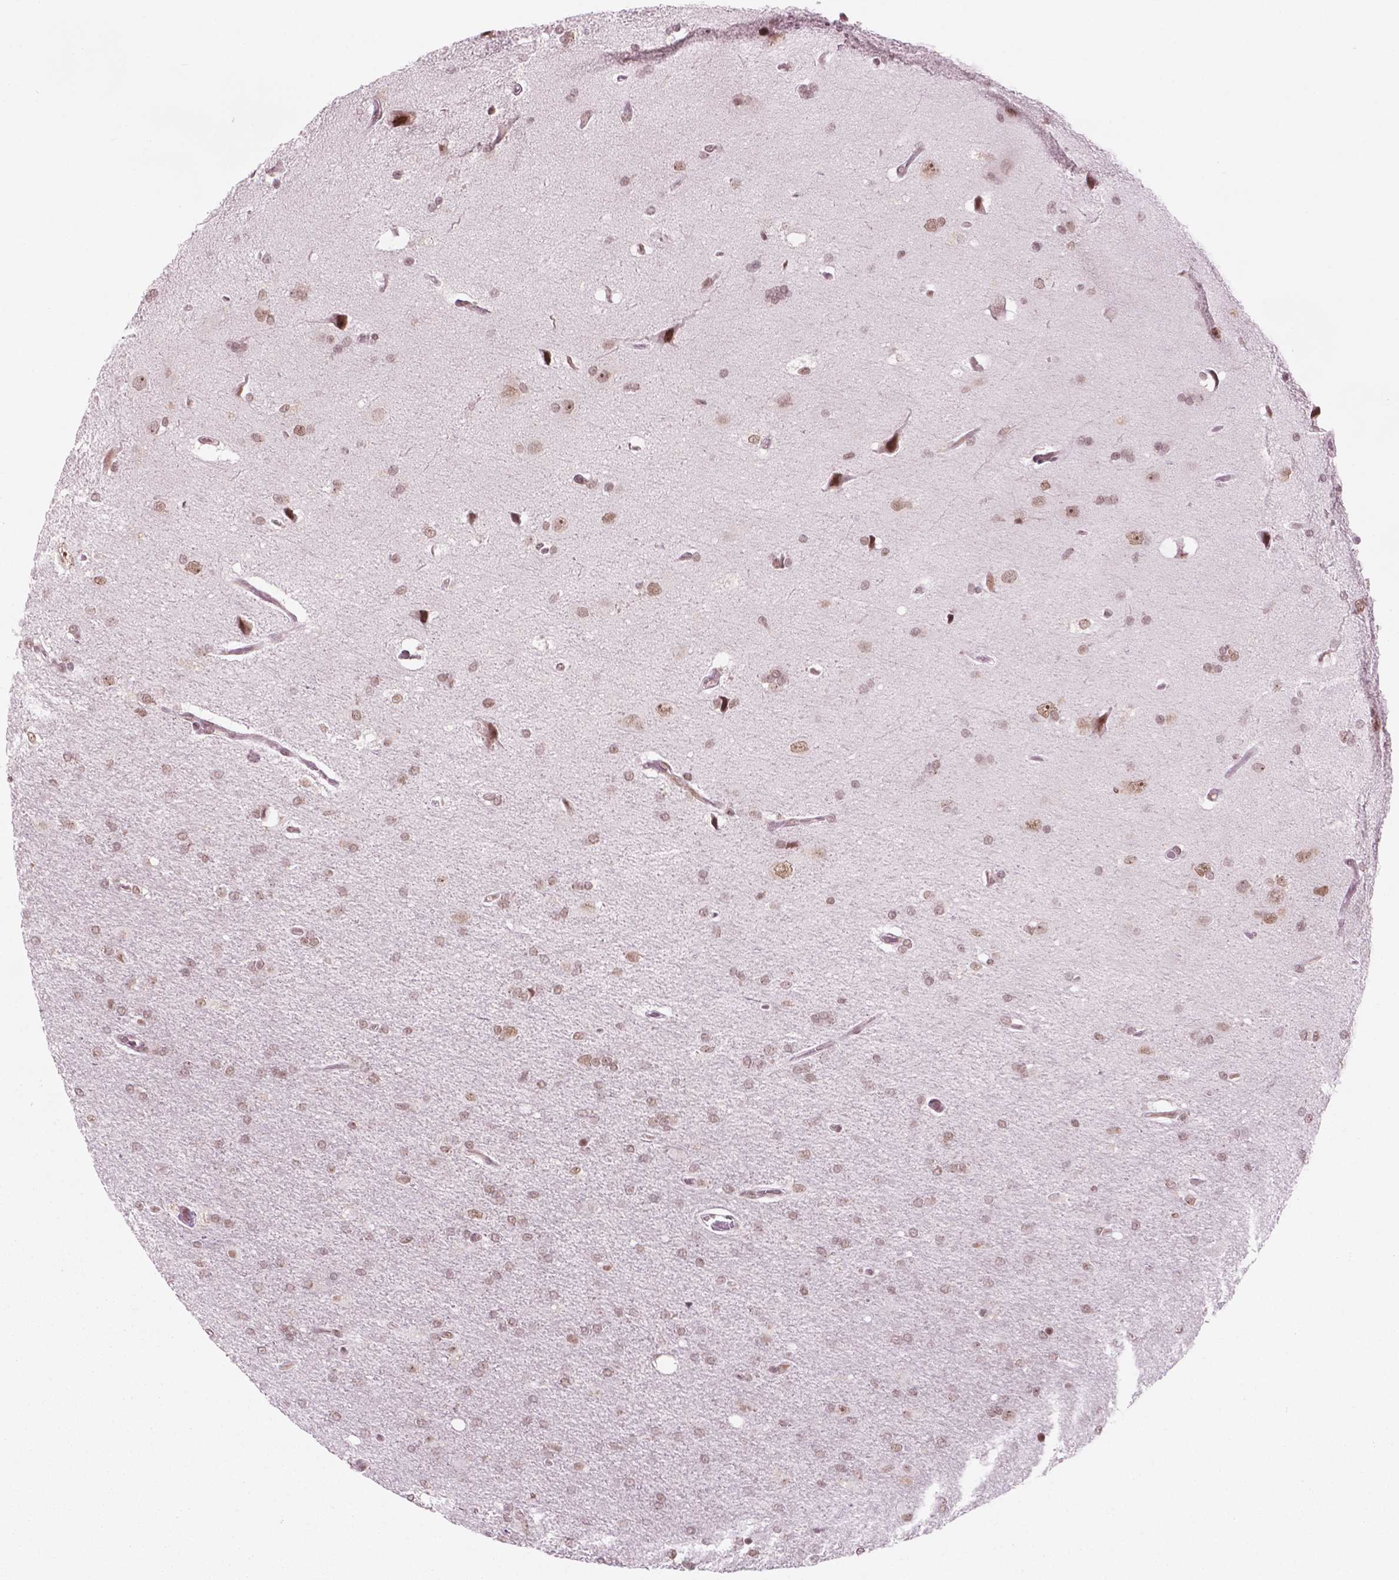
{"staining": {"intensity": "moderate", "quantity": ">75%", "location": "nuclear"}, "tissue": "glioma", "cell_type": "Tumor cells", "image_type": "cancer", "snomed": [{"axis": "morphology", "description": "Glioma, malignant, High grade"}, {"axis": "topography", "description": "Cerebral cortex"}], "caption": "Human high-grade glioma (malignant) stained for a protein (brown) exhibits moderate nuclear positive positivity in approximately >75% of tumor cells.", "gene": "POLR2E", "patient": {"sex": "male", "age": 70}}